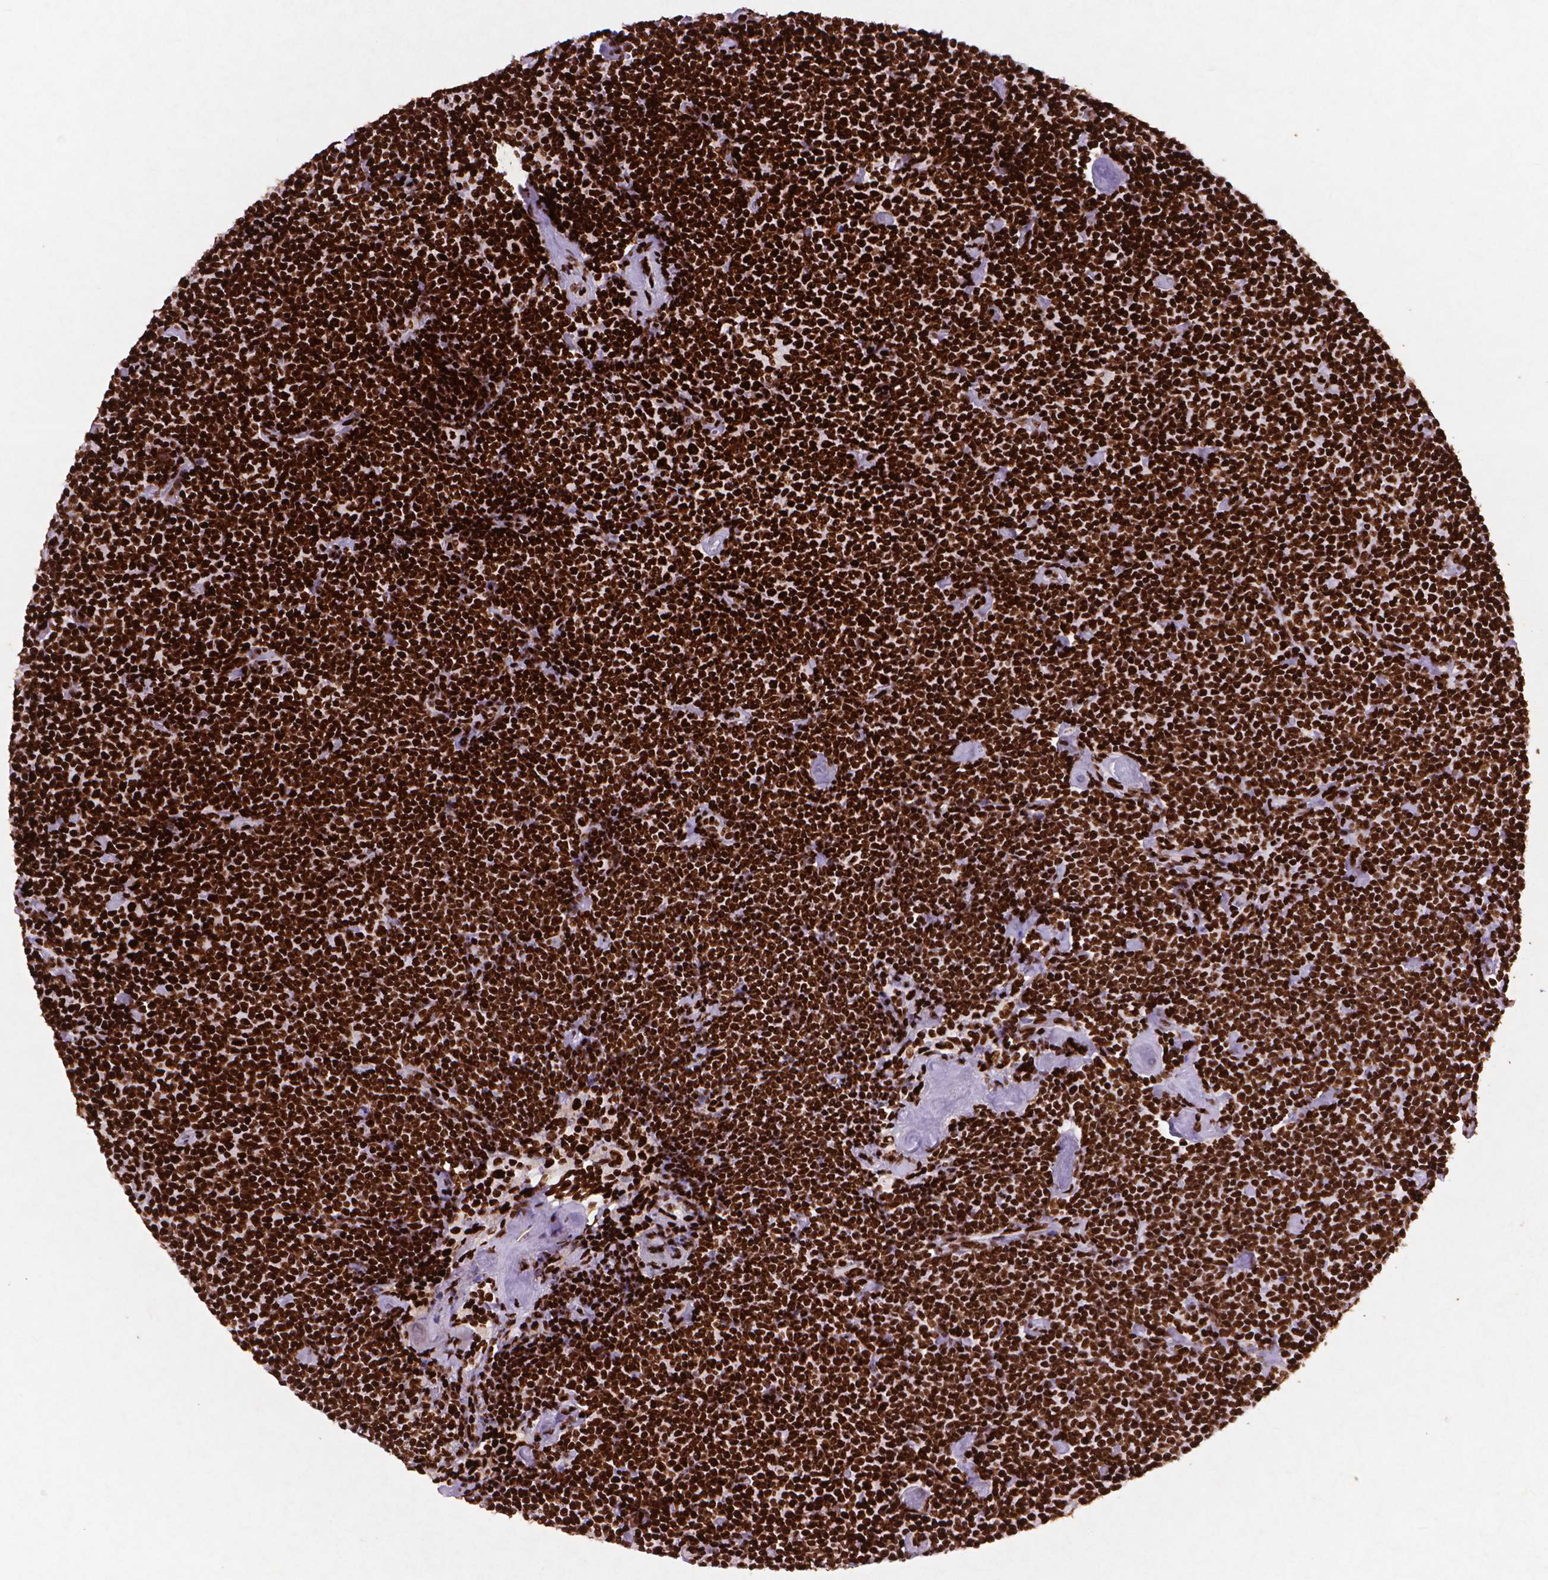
{"staining": {"intensity": "strong", "quantity": ">75%", "location": "nuclear"}, "tissue": "lymphoma", "cell_type": "Tumor cells", "image_type": "cancer", "snomed": [{"axis": "morphology", "description": "Malignant lymphoma, non-Hodgkin's type, Low grade"}, {"axis": "topography", "description": "Lymph node"}], "caption": "The histopathology image reveals staining of low-grade malignant lymphoma, non-Hodgkin's type, revealing strong nuclear protein staining (brown color) within tumor cells. (brown staining indicates protein expression, while blue staining denotes nuclei).", "gene": "CITED2", "patient": {"sex": "male", "age": 81}}